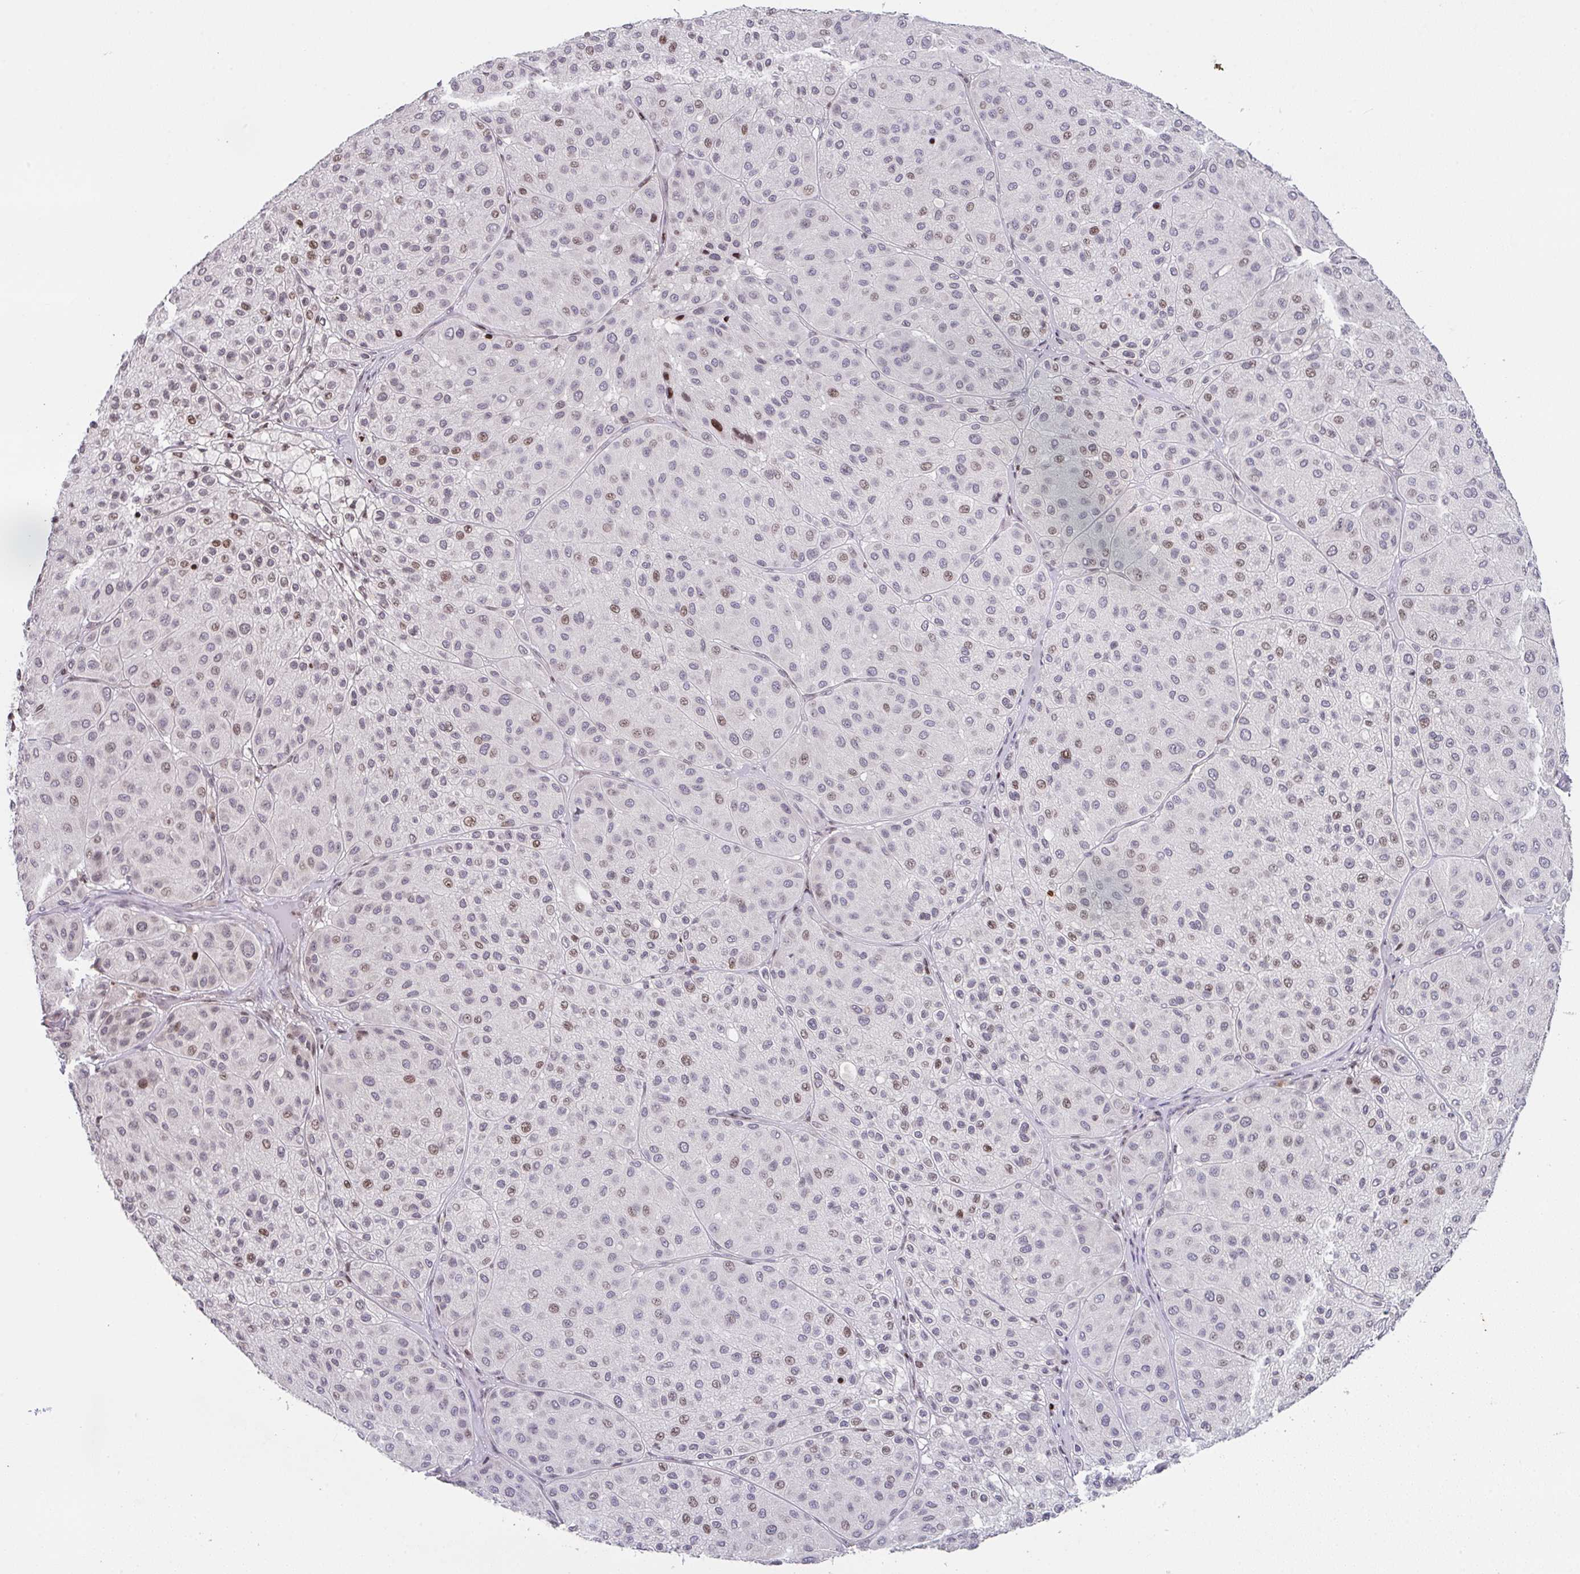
{"staining": {"intensity": "moderate", "quantity": "<25%", "location": "nuclear"}, "tissue": "melanoma", "cell_type": "Tumor cells", "image_type": "cancer", "snomed": [{"axis": "morphology", "description": "Malignant melanoma, Metastatic site"}, {"axis": "topography", "description": "Smooth muscle"}], "caption": "A photomicrograph of malignant melanoma (metastatic site) stained for a protein shows moderate nuclear brown staining in tumor cells.", "gene": "PCDHB8", "patient": {"sex": "male", "age": 41}}